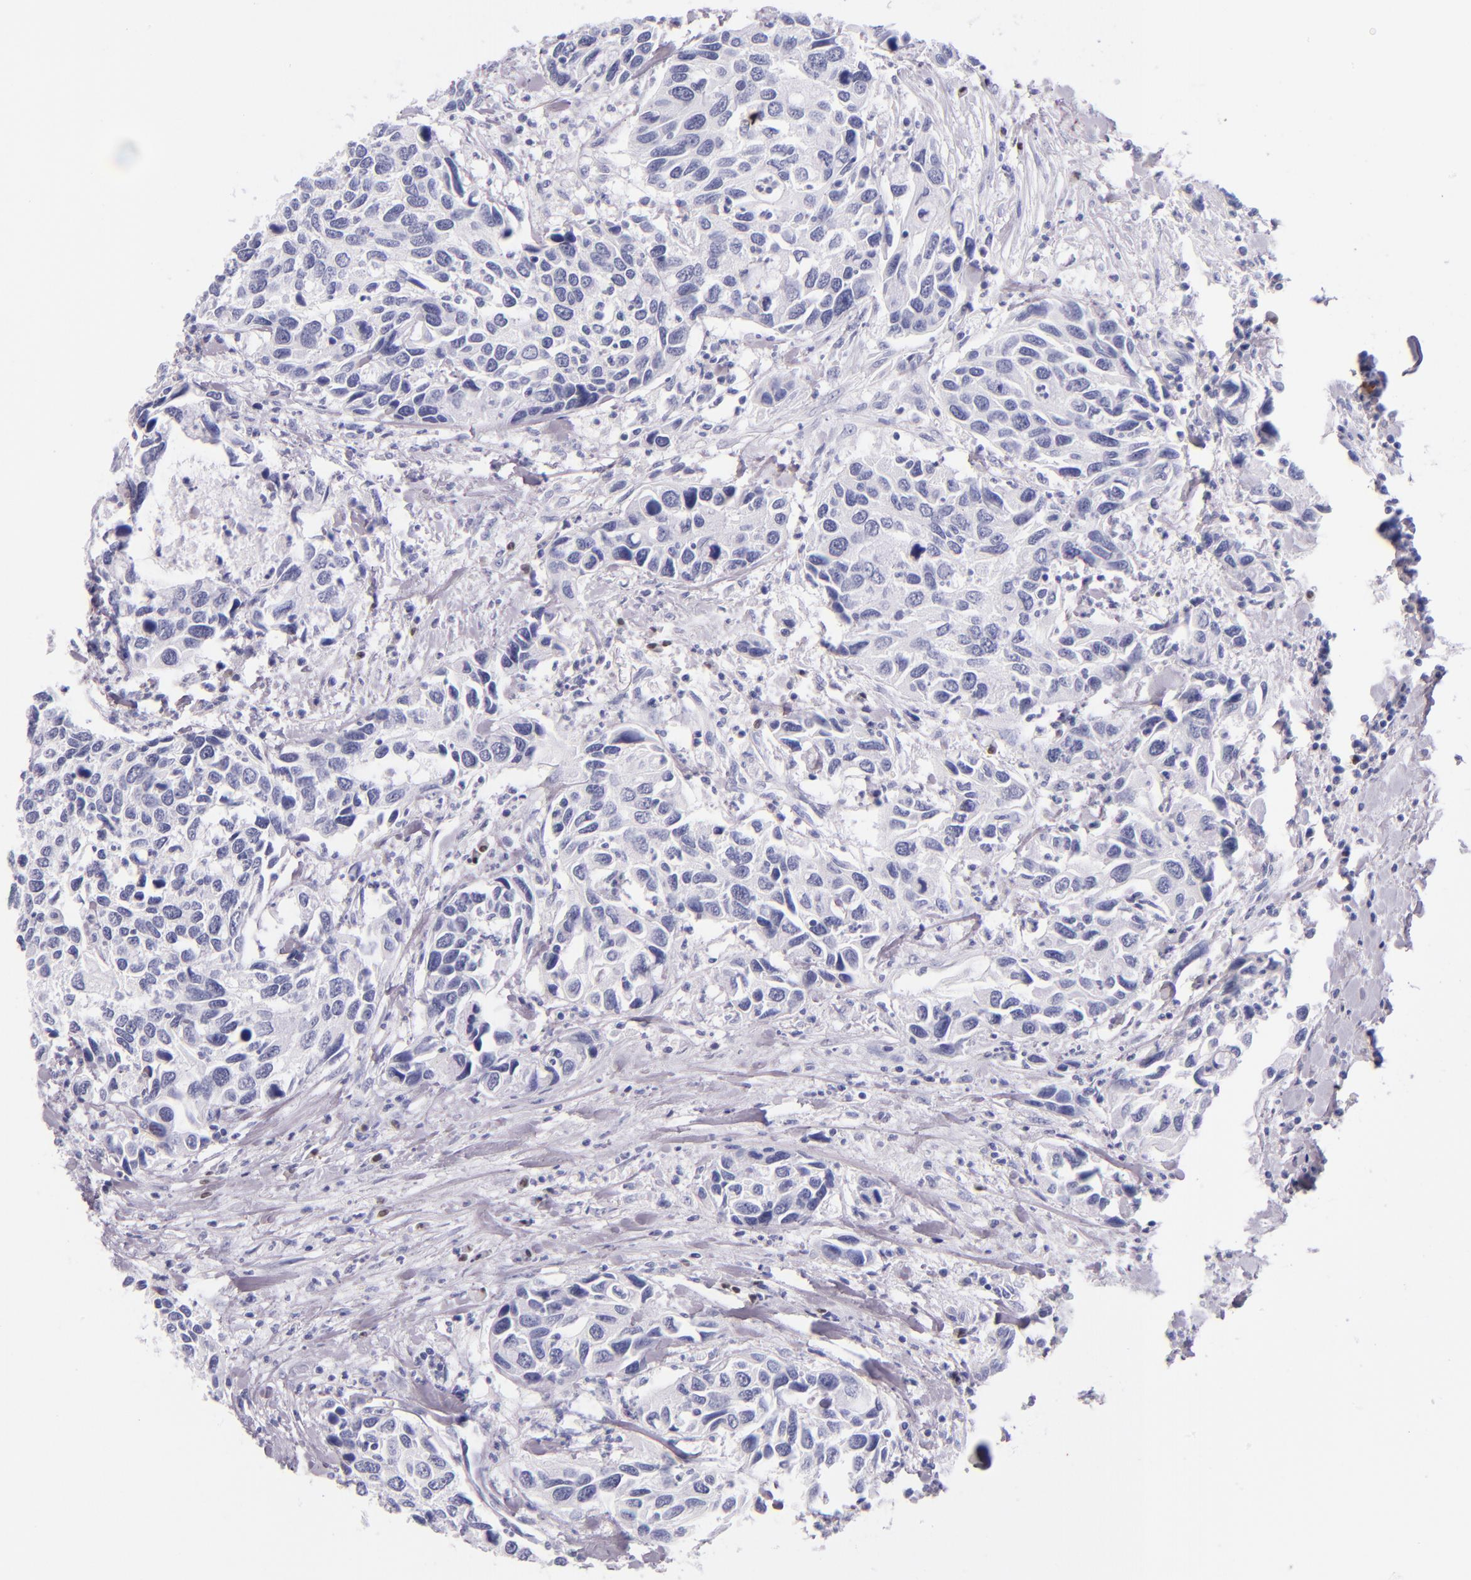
{"staining": {"intensity": "negative", "quantity": "none", "location": "none"}, "tissue": "urothelial cancer", "cell_type": "Tumor cells", "image_type": "cancer", "snomed": [{"axis": "morphology", "description": "Urothelial carcinoma, High grade"}, {"axis": "topography", "description": "Urinary bladder"}], "caption": "High power microscopy histopathology image of an immunohistochemistry (IHC) image of urothelial carcinoma (high-grade), revealing no significant expression in tumor cells. (Stains: DAB IHC with hematoxylin counter stain, Microscopy: brightfield microscopy at high magnification).", "gene": "IRF4", "patient": {"sex": "male", "age": 66}}